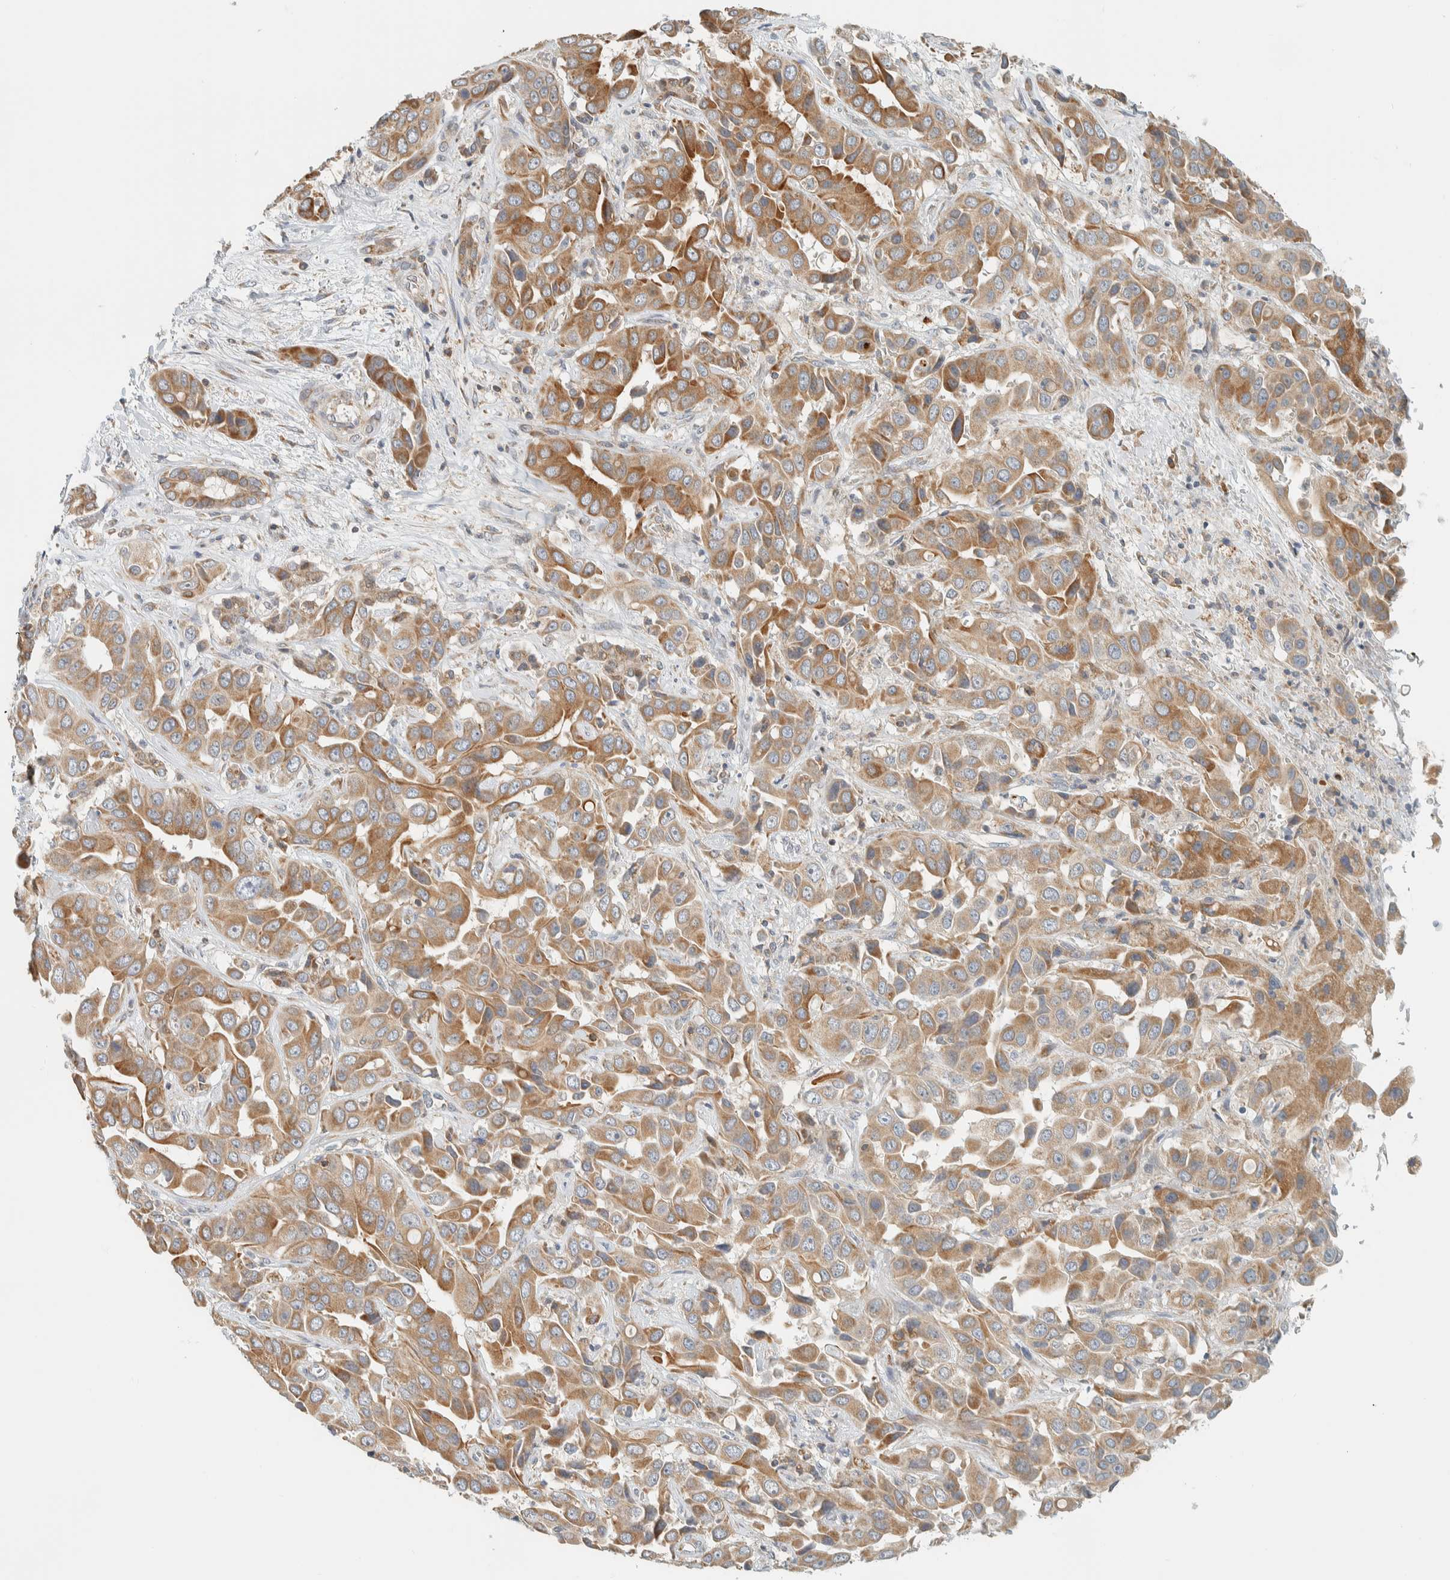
{"staining": {"intensity": "moderate", "quantity": ">75%", "location": "cytoplasmic/membranous"}, "tissue": "liver cancer", "cell_type": "Tumor cells", "image_type": "cancer", "snomed": [{"axis": "morphology", "description": "Cholangiocarcinoma"}, {"axis": "topography", "description": "Liver"}], "caption": "Cholangiocarcinoma (liver) stained with a brown dye displays moderate cytoplasmic/membranous positive expression in approximately >75% of tumor cells.", "gene": "CCDC57", "patient": {"sex": "female", "age": 52}}